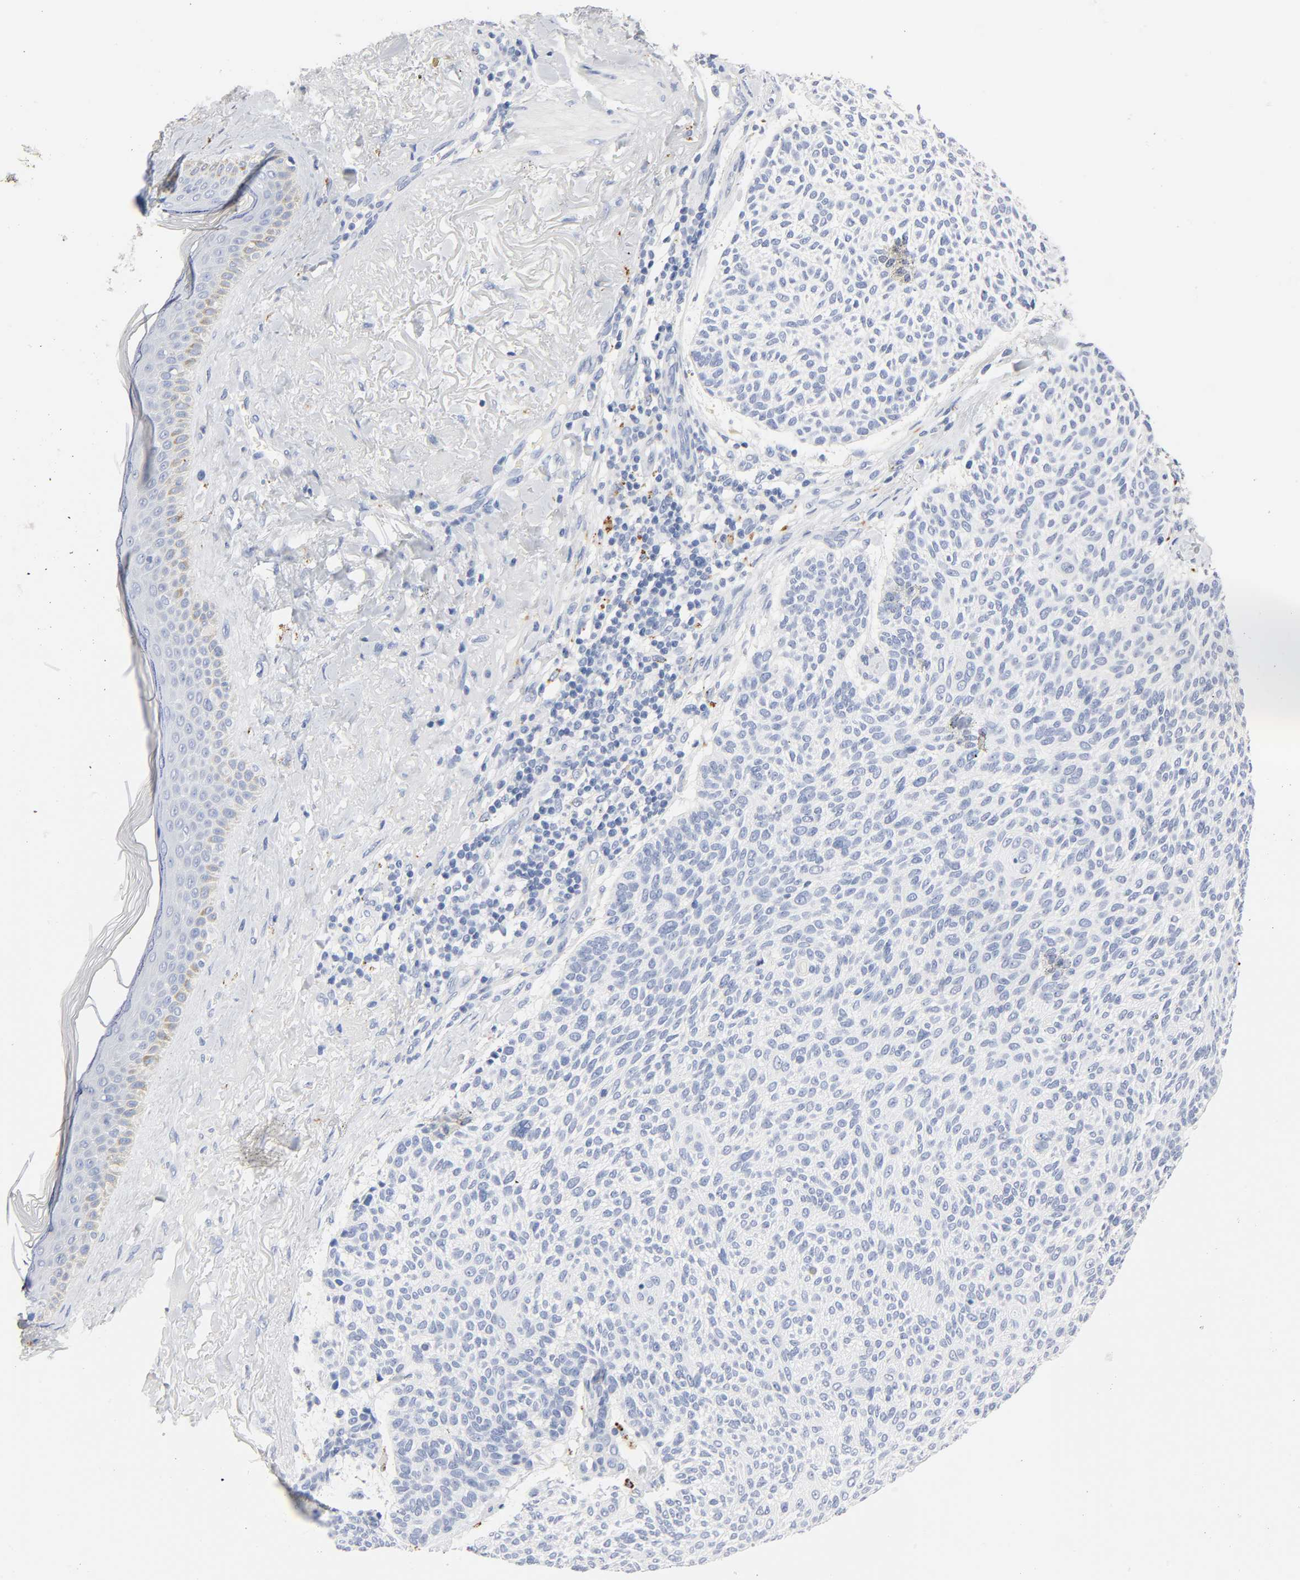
{"staining": {"intensity": "negative", "quantity": "none", "location": "none"}, "tissue": "skin cancer", "cell_type": "Tumor cells", "image_type": "cancer", "snomed": [{"axis": "morphology", "description": "Normal tissue, NOS"}, {"axis": "morphology", "description": "Basal cell carcinoma"}, {"axis": "topography", "description": "Skin"}], "caption": "Skin basal cell carcinoma was stained to show a protein in brown. There is no significant positivity in tumor cells. (DAB immunohistochemistry (IHC) with hematoxylin counter stain).", "gene": "PLP1", "patient": {"sex": "female", "age": 70}}